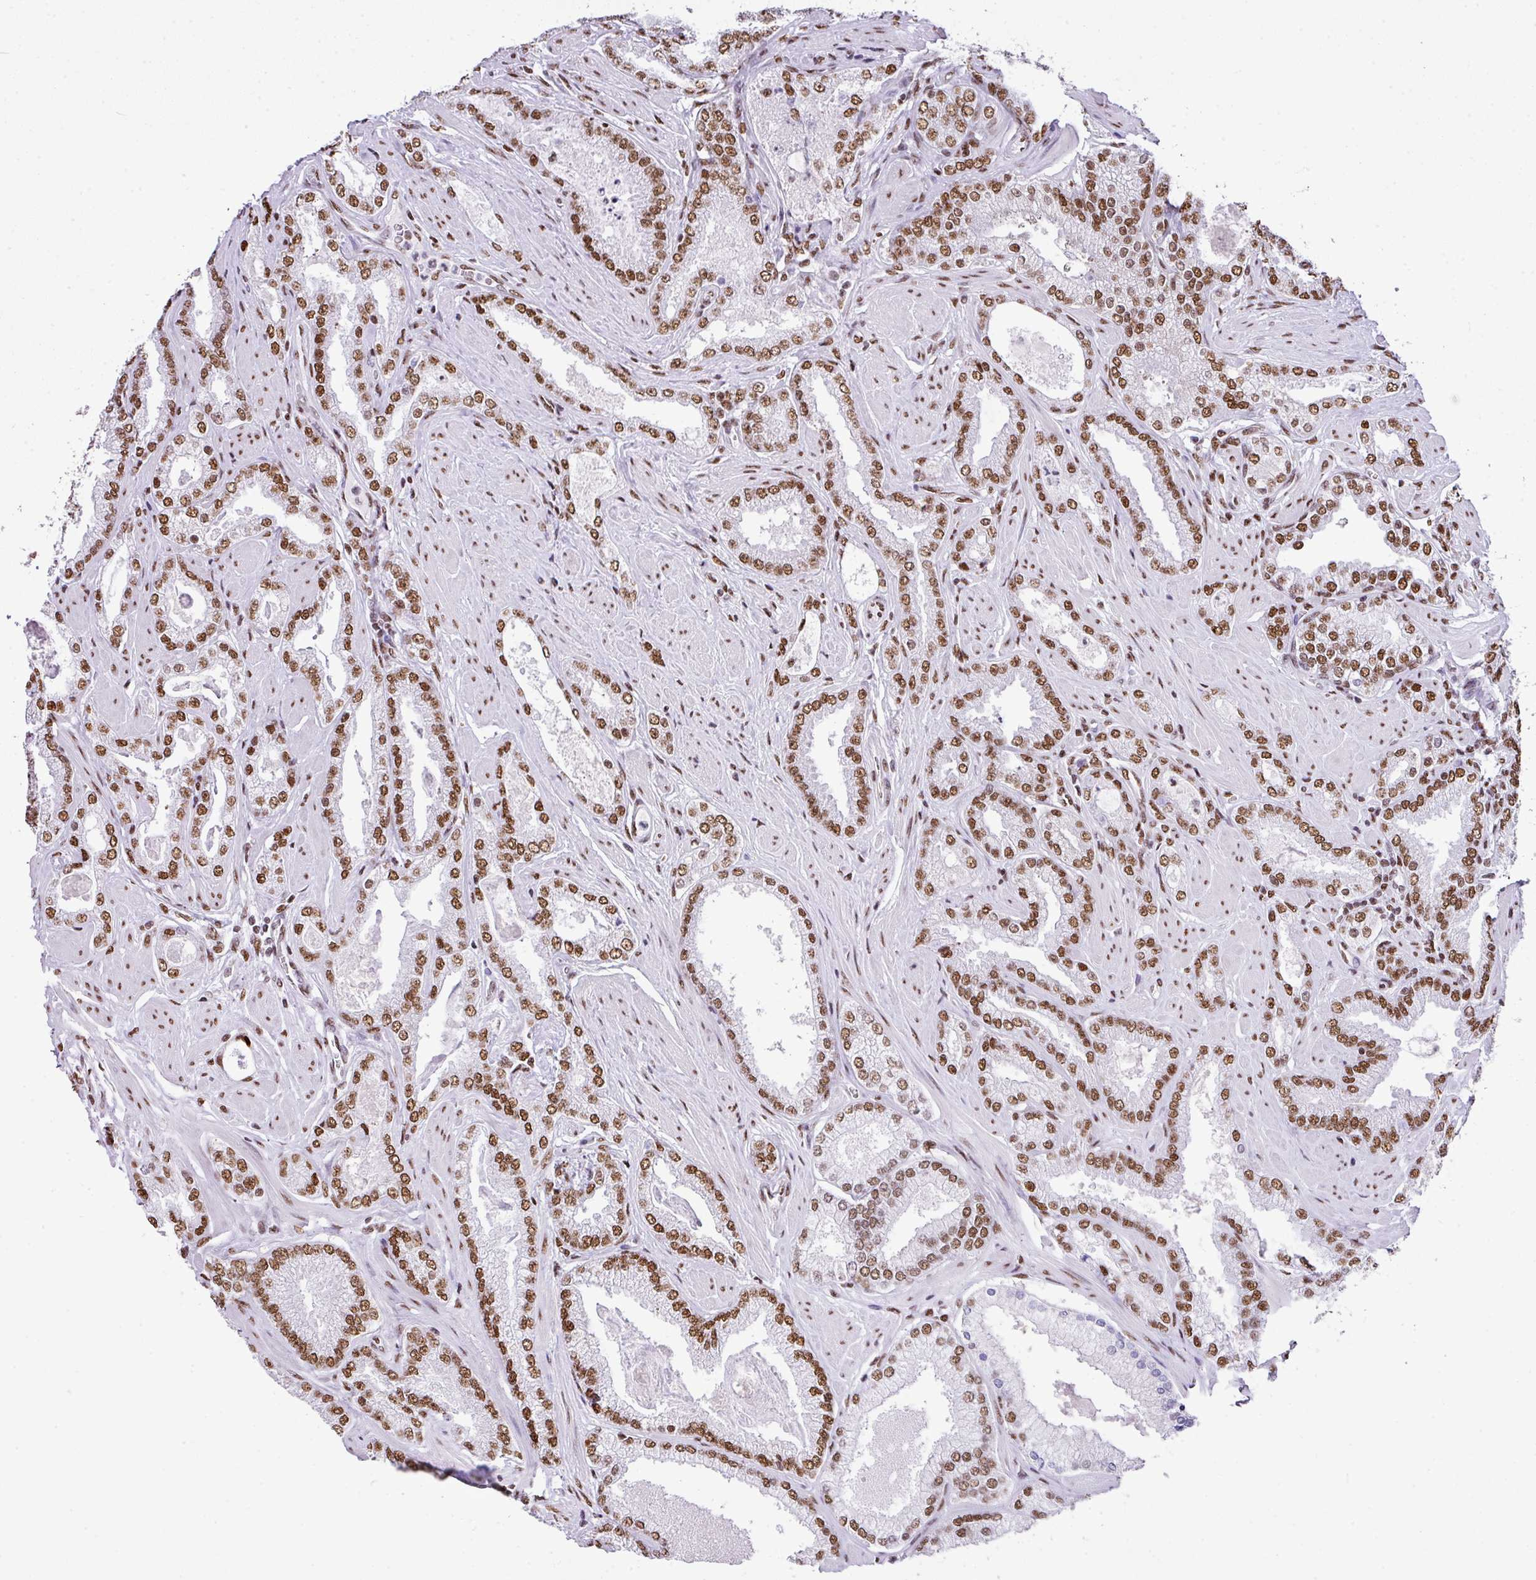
{"staining": {"intensity": "moderate", "quantity": "25%-75%", "location": "nuclear"}, "tissue": "prostate cancer", "cell_type": "Tumor cells", "image_type": "cancer", "snomed": [{"axis": "morphology", "description": "Adenocarcinoma, Low grade"}, {"axis": "topography", "description": "Prostate"}], "caption": "Protein expression analysis of prostate low-grade adenocarcinoma shows moderate nuclear expression in approximately 25%-75% of tumor cells.", "gene": "RARG", "patient": {"sex": "male", "age": 42}}